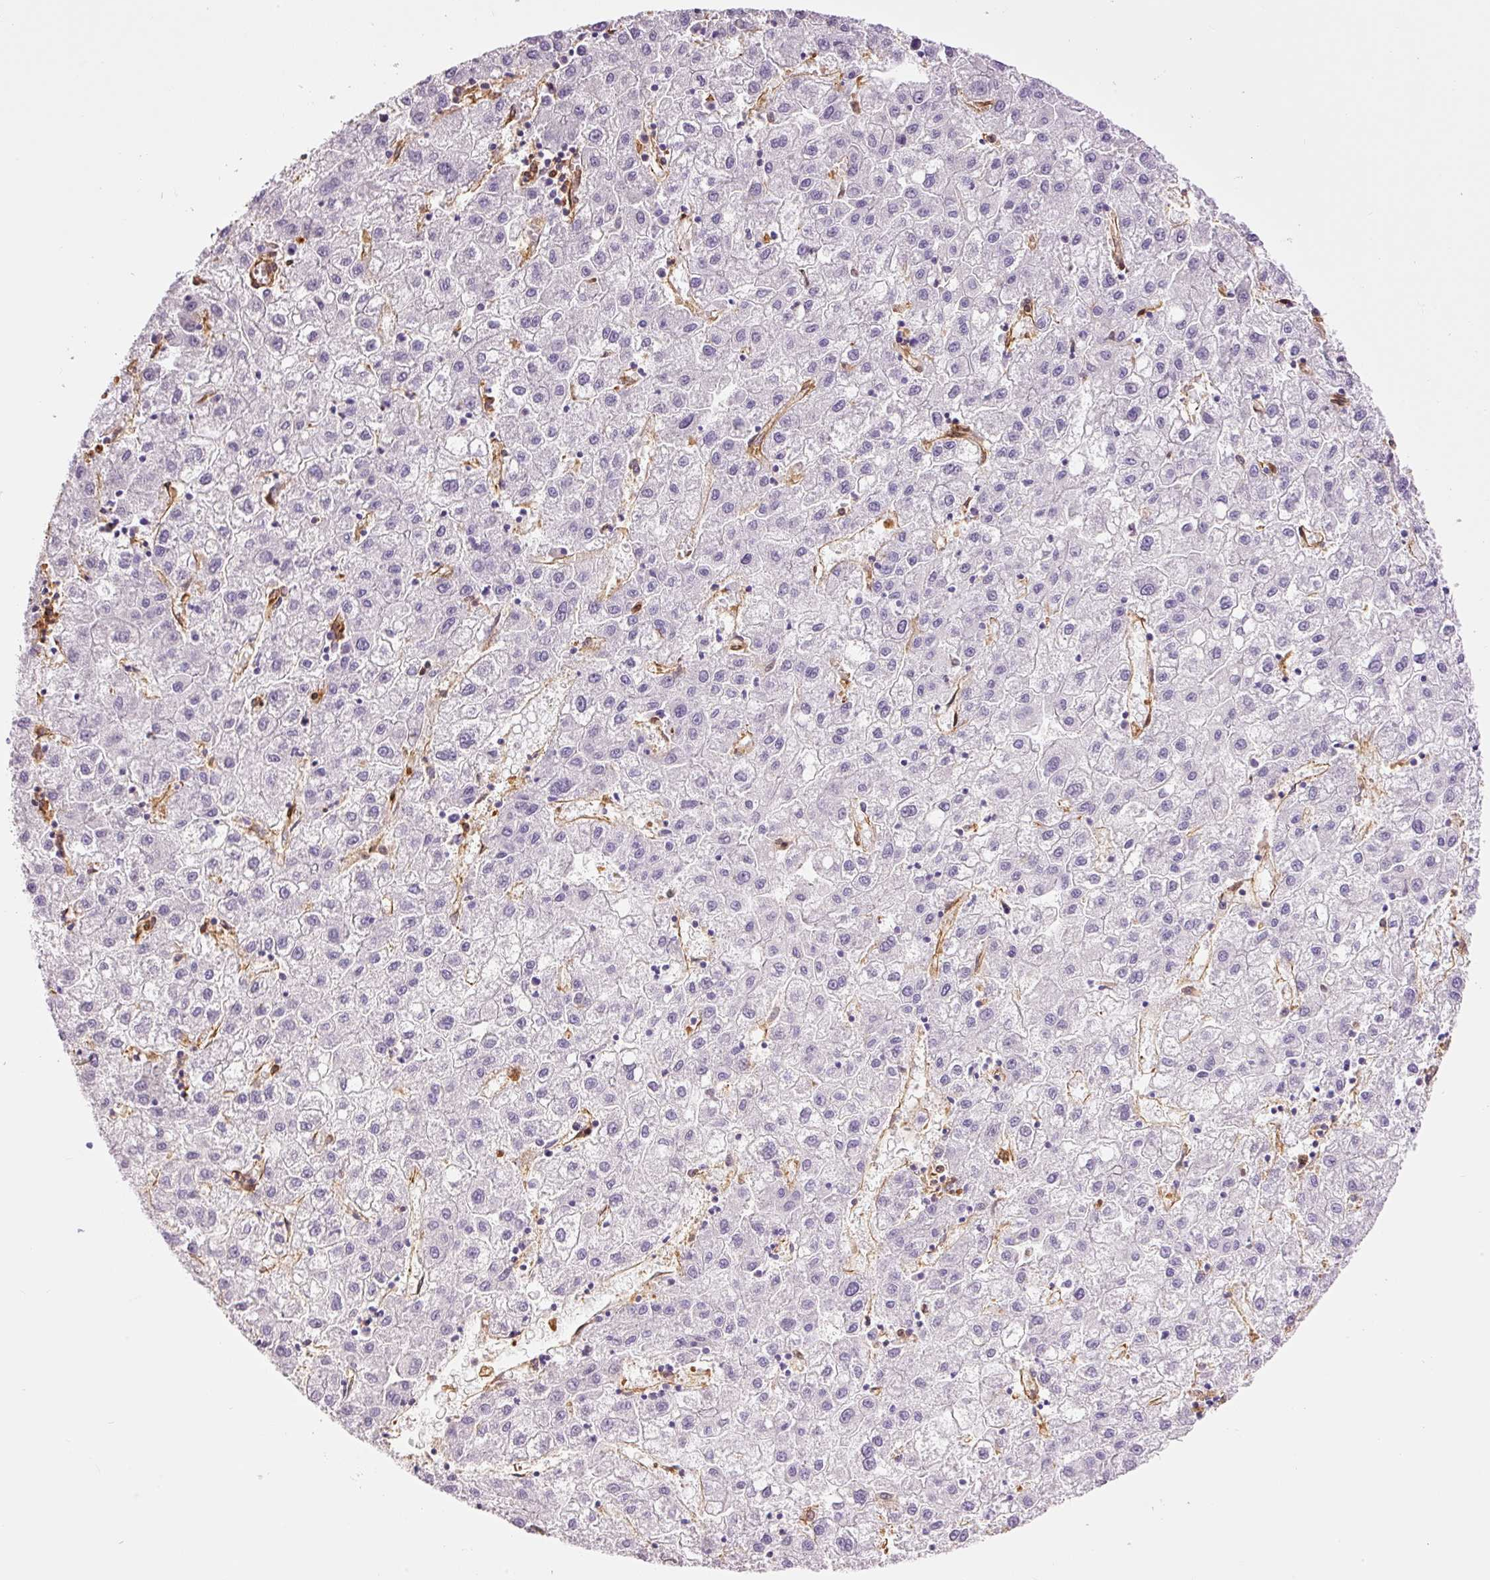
{"staining": {"intensity": "negative", "quantity": "none", "location": "none"}, "tissue": "liver cancer", "cell_type": "Tumor cells", "image_type": "cancer", "snomed": [{"axis": "morphology", "description": "Carcinoma, Hepatocellular, NOS"}, {"axis": "topography", "description": "Liver"}], "caption": "A micrograph of hepatocellular carcinoma (liver) stained for a protein shows no brown staining in tumor cells.", "gene": "IL10RB", "patient": {"sex": "male", "age": 72}}